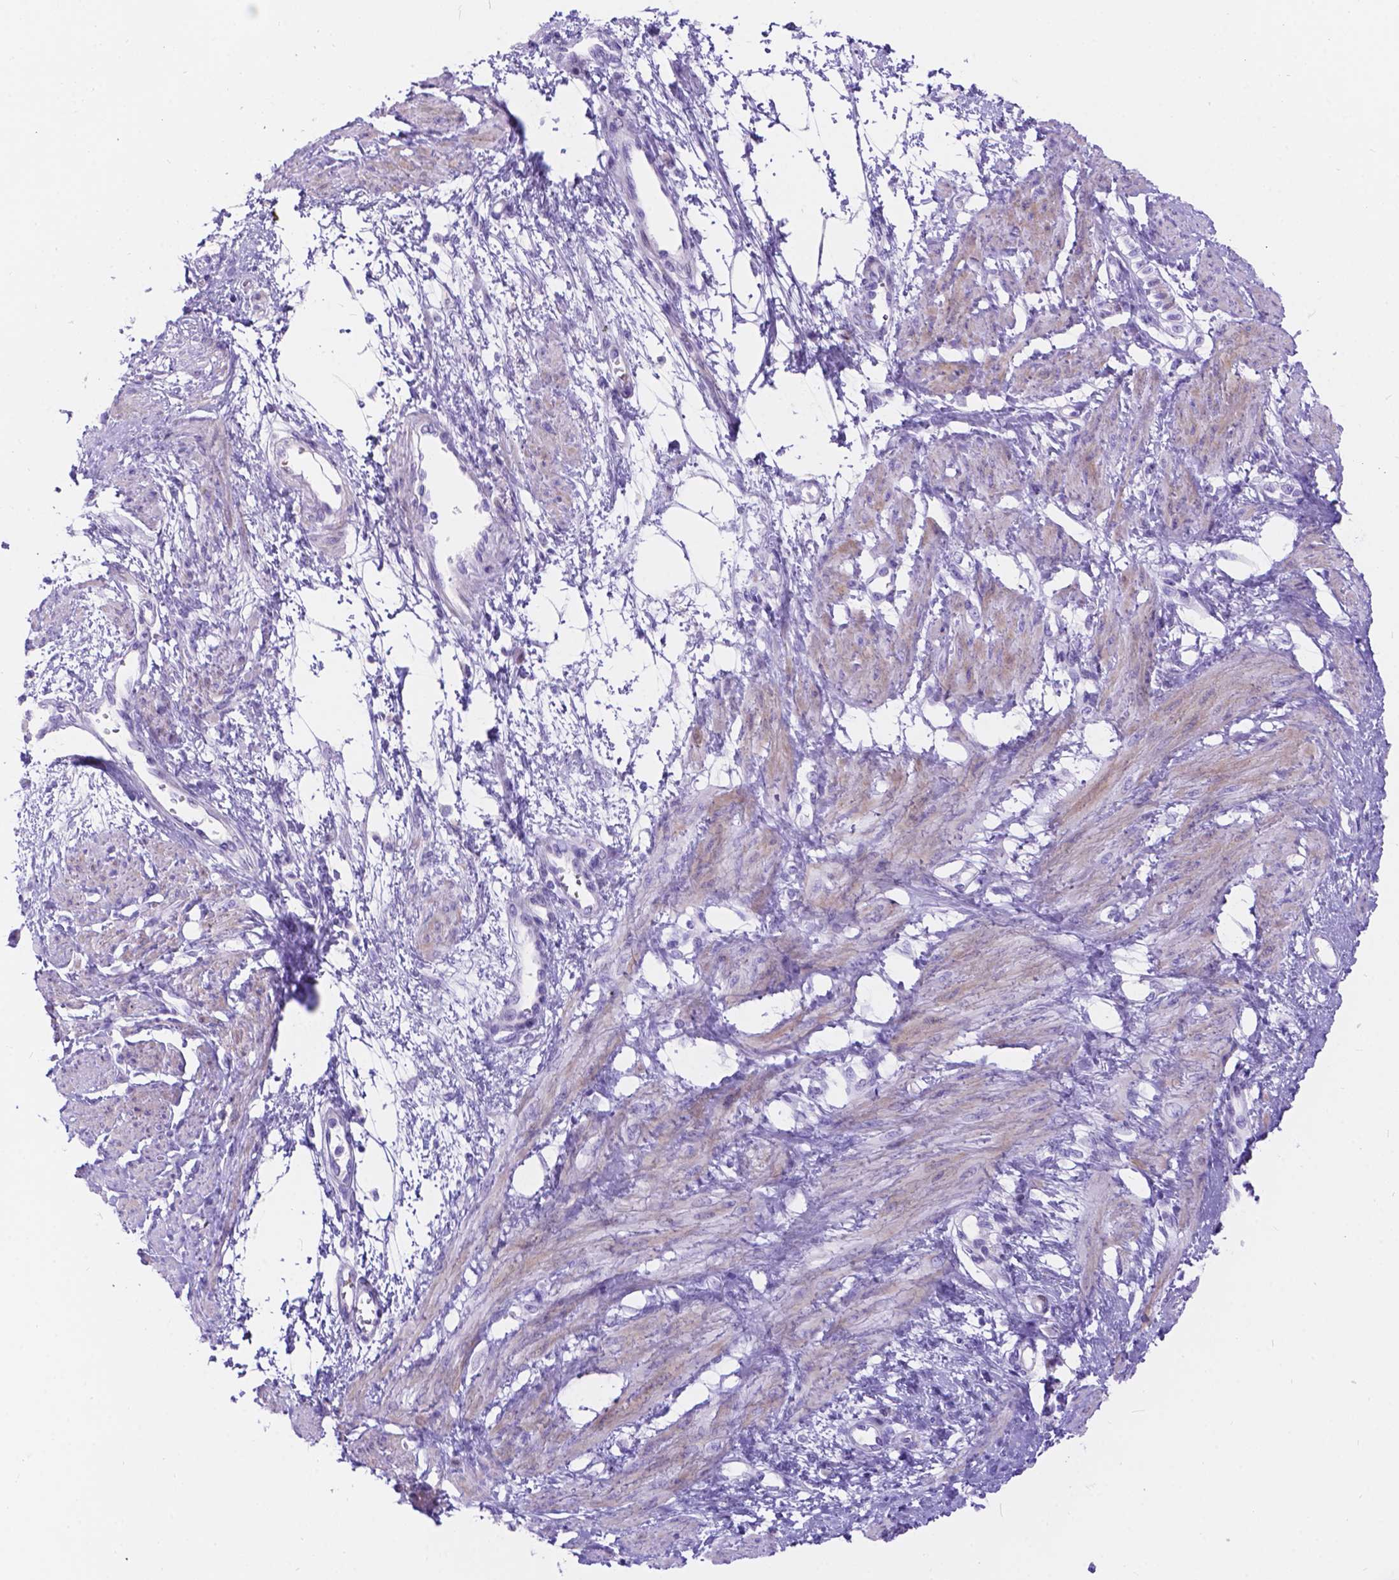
{"staining": {"intensity": "negative", "quantity": "none", "location": "none"}, "tissue": "smooth muscle", "cell_type": "Smooth muscle cells", "image_type": "normal", "snomed": [{"axis": "morphology", "description": "Normal tissue, NOS"}, {"axis": "topography", "description": "Smooth muscle"}, {"axis": "topography", "description": "Uterus"}], "caption": "IHC image of benign smooth muscle: smooth muscle stained with DAB (3,3'-diaminobenzidine) reveals no significant protein positivity in smooth muscle cells.", "gene": "KLHL10", "patient": {"sex": "female", "age": 39}}